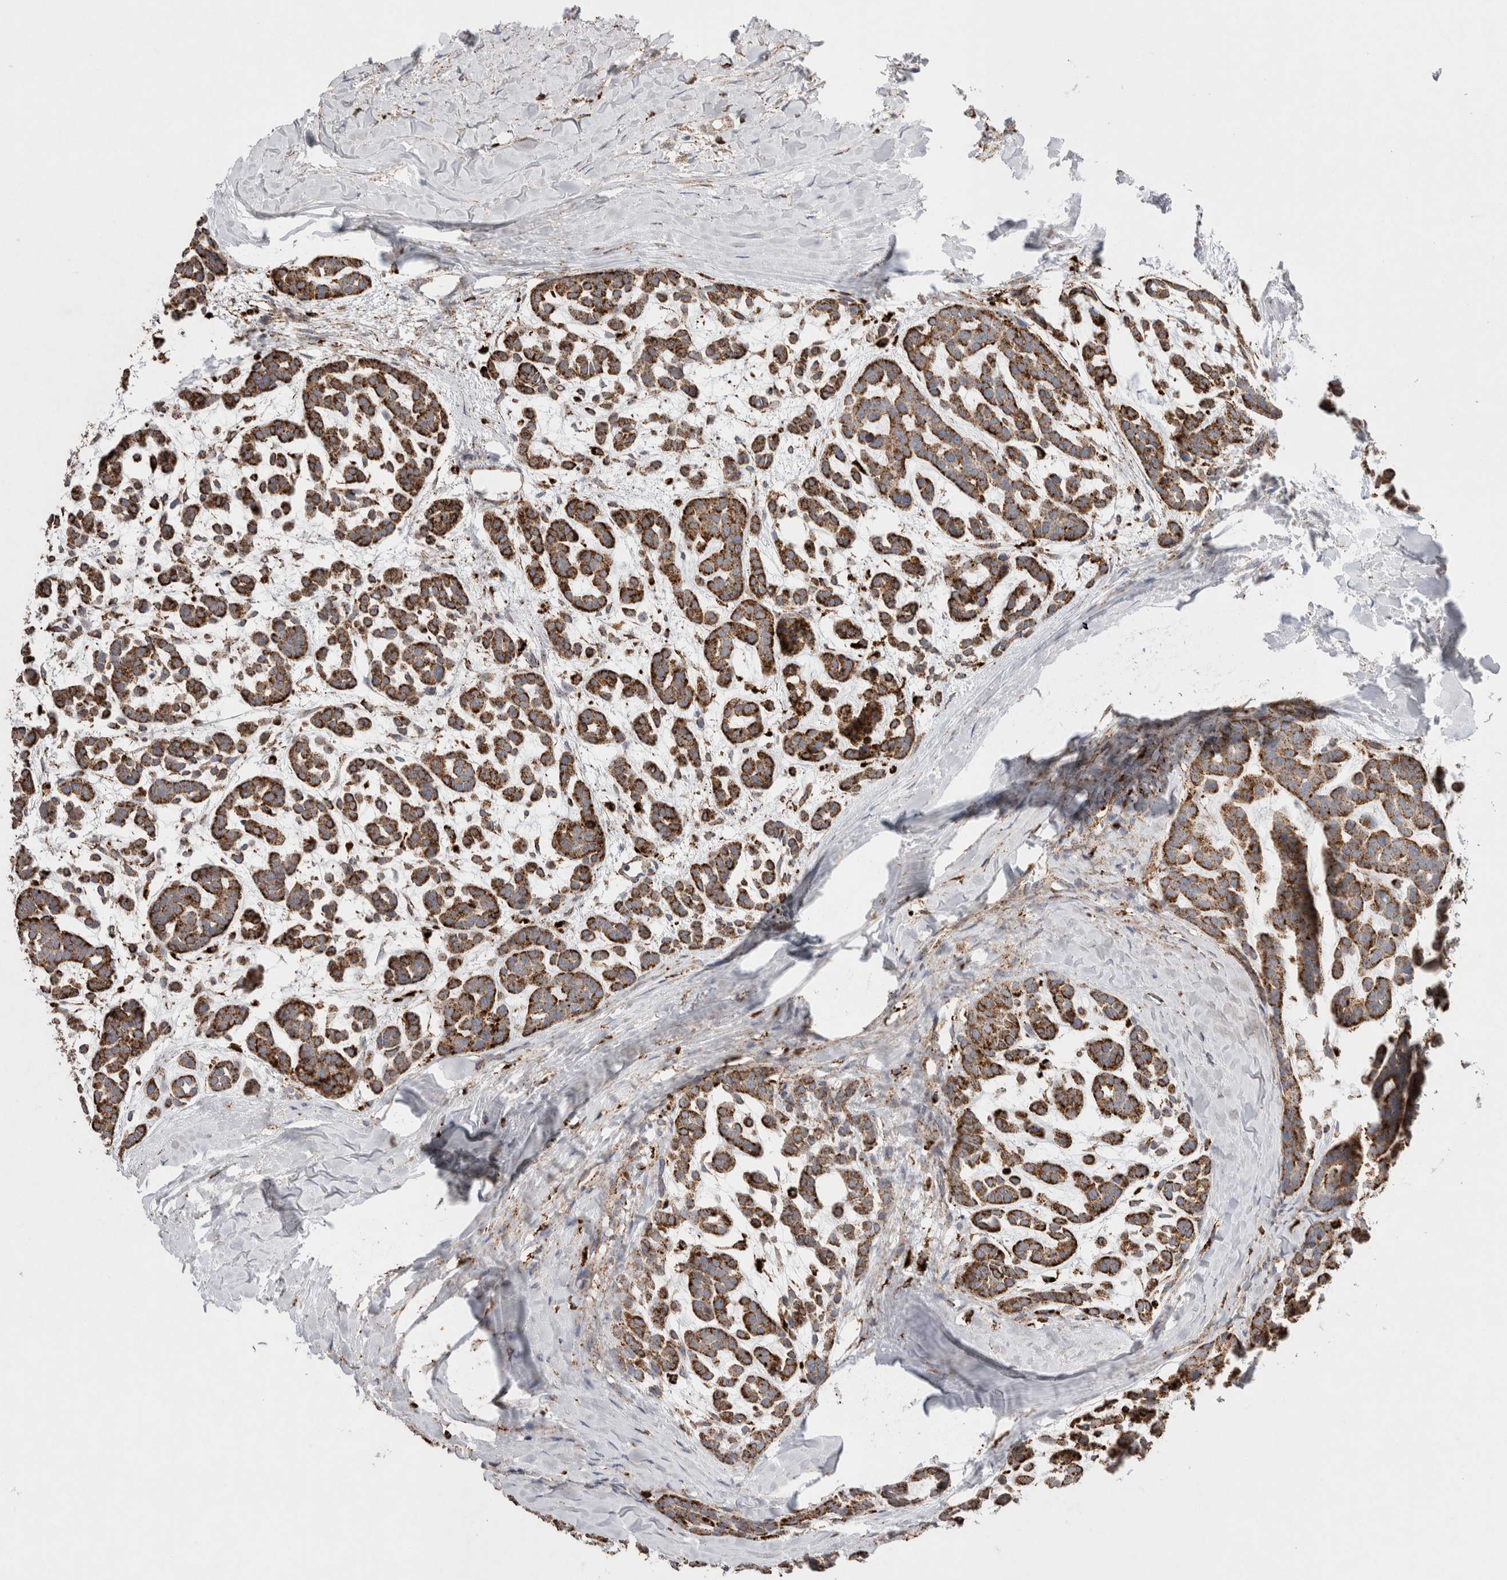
{"staining": {"intensity": "strong", "quantity": ">75%", "location": "cytoplasmic/membranous"}, "tissue": "head and neck cancer", "cell_type": "Tumor cells", "image_type": "cancer", "snomed": [{"axis": "morphology", "description": "Adenocarcinoma, NOS"}, {"axis": "morphology", "description": "Adenoma, NOS"}, {"axis": "topography", "description": "Head-Neck"}], "caption": "Head and neck cancer (adenocarcinoma) was stained to show a protein in brown. There is high levels of strong cytoplasmic/membranous staining in approximately >75% of tumor cells.", "gene": "CTSA", "patient": {"sex": "female", "age": 55}}